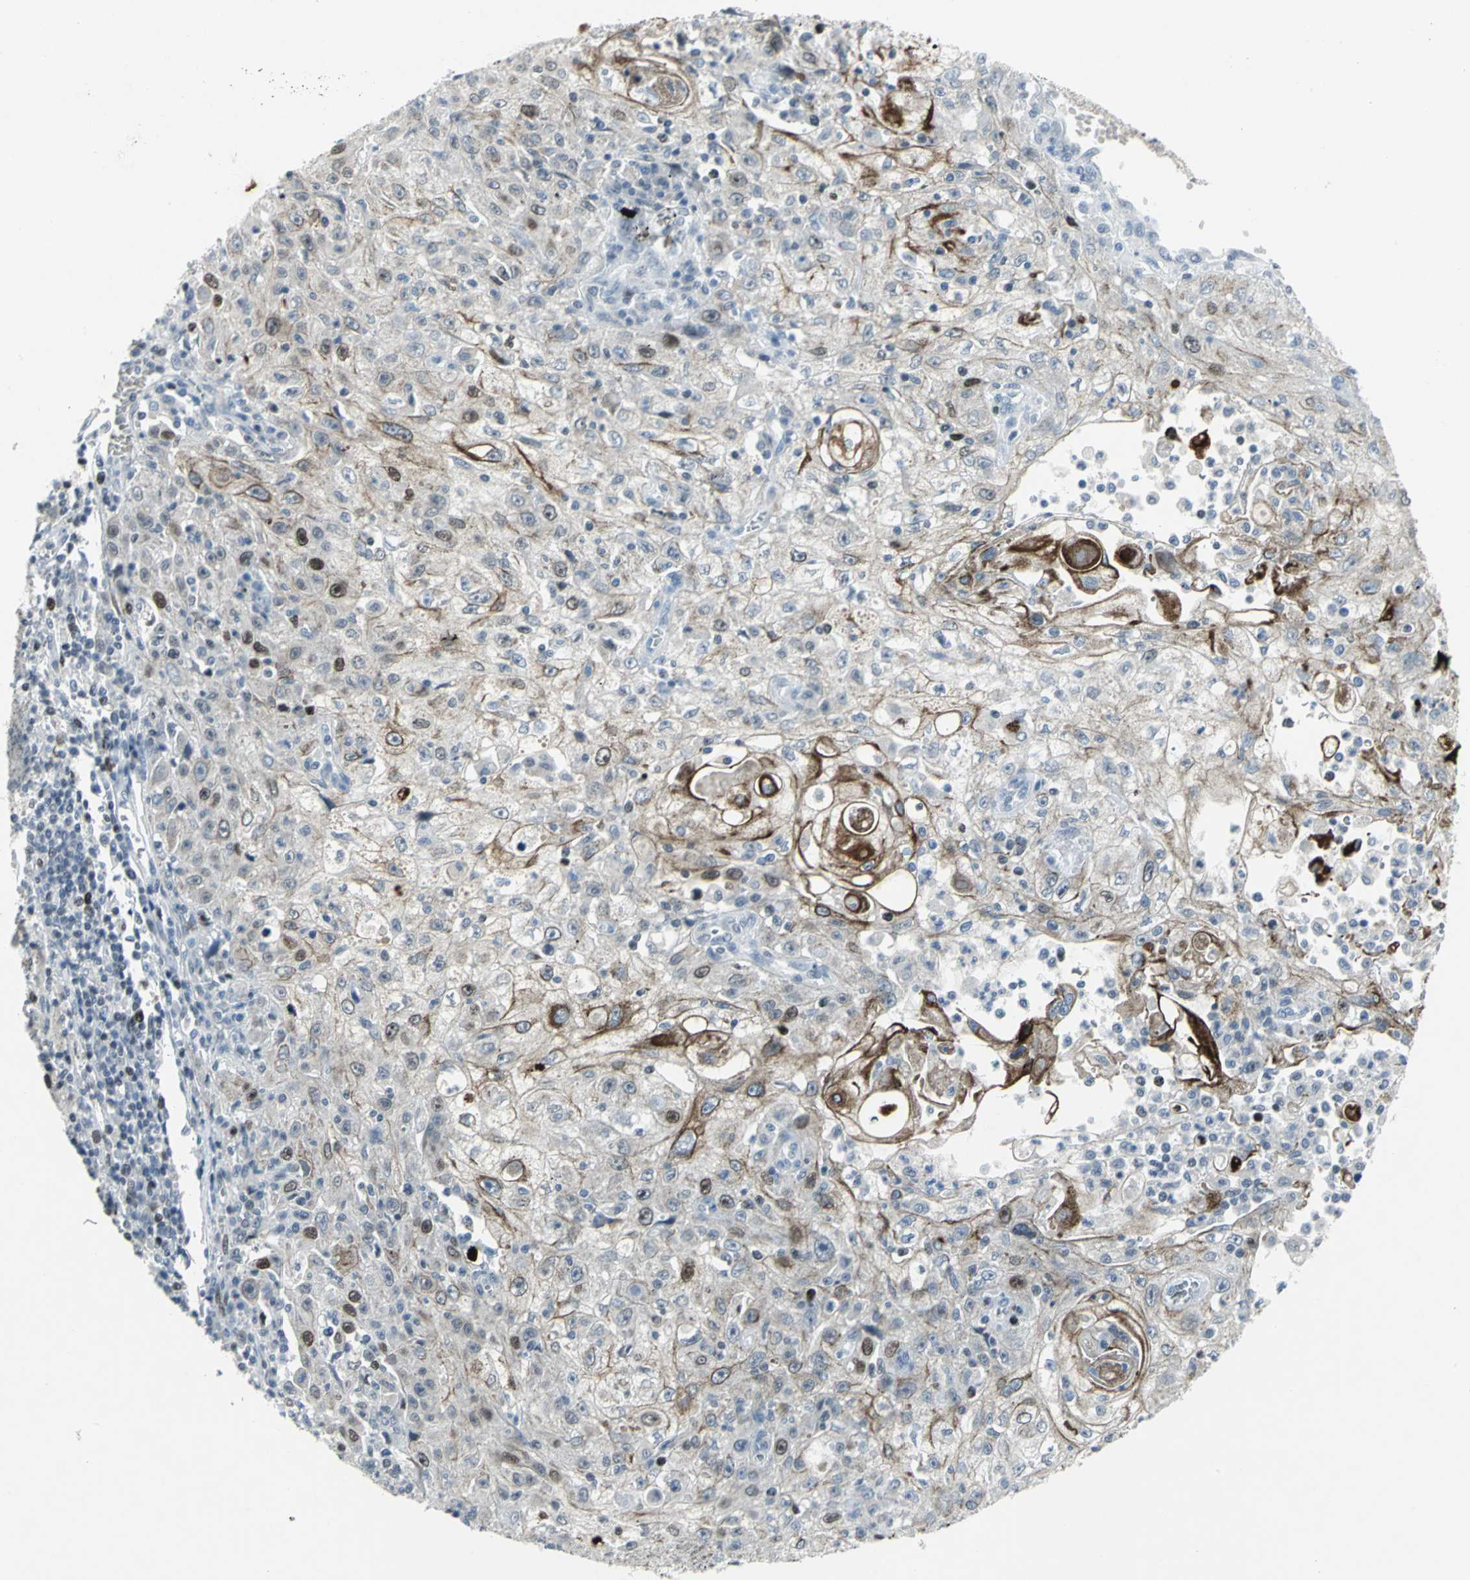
{"staining": {"intensity": "strong", "quantity": "25%-75%", "location": "cytoplasmic/membranous"}, "tissue": "skin cancer", "cell_type": "Tumor cells", "image_type": "cancer", "snomed": [{"axis": "morphology", "description": "Squamous cell carcinoma, NOS"}, {"axis": "topography", "description": "Skin"}], "caption": "Strong cytoplasmic/membranous staining for a protein is appreciated in about 25%-75% of tumor cells of squamous cell carcinoma (skin) using immunohistochemistry (IHC).", "gene": "RPA1", "patient": {"sex": "male", "age": 75}}